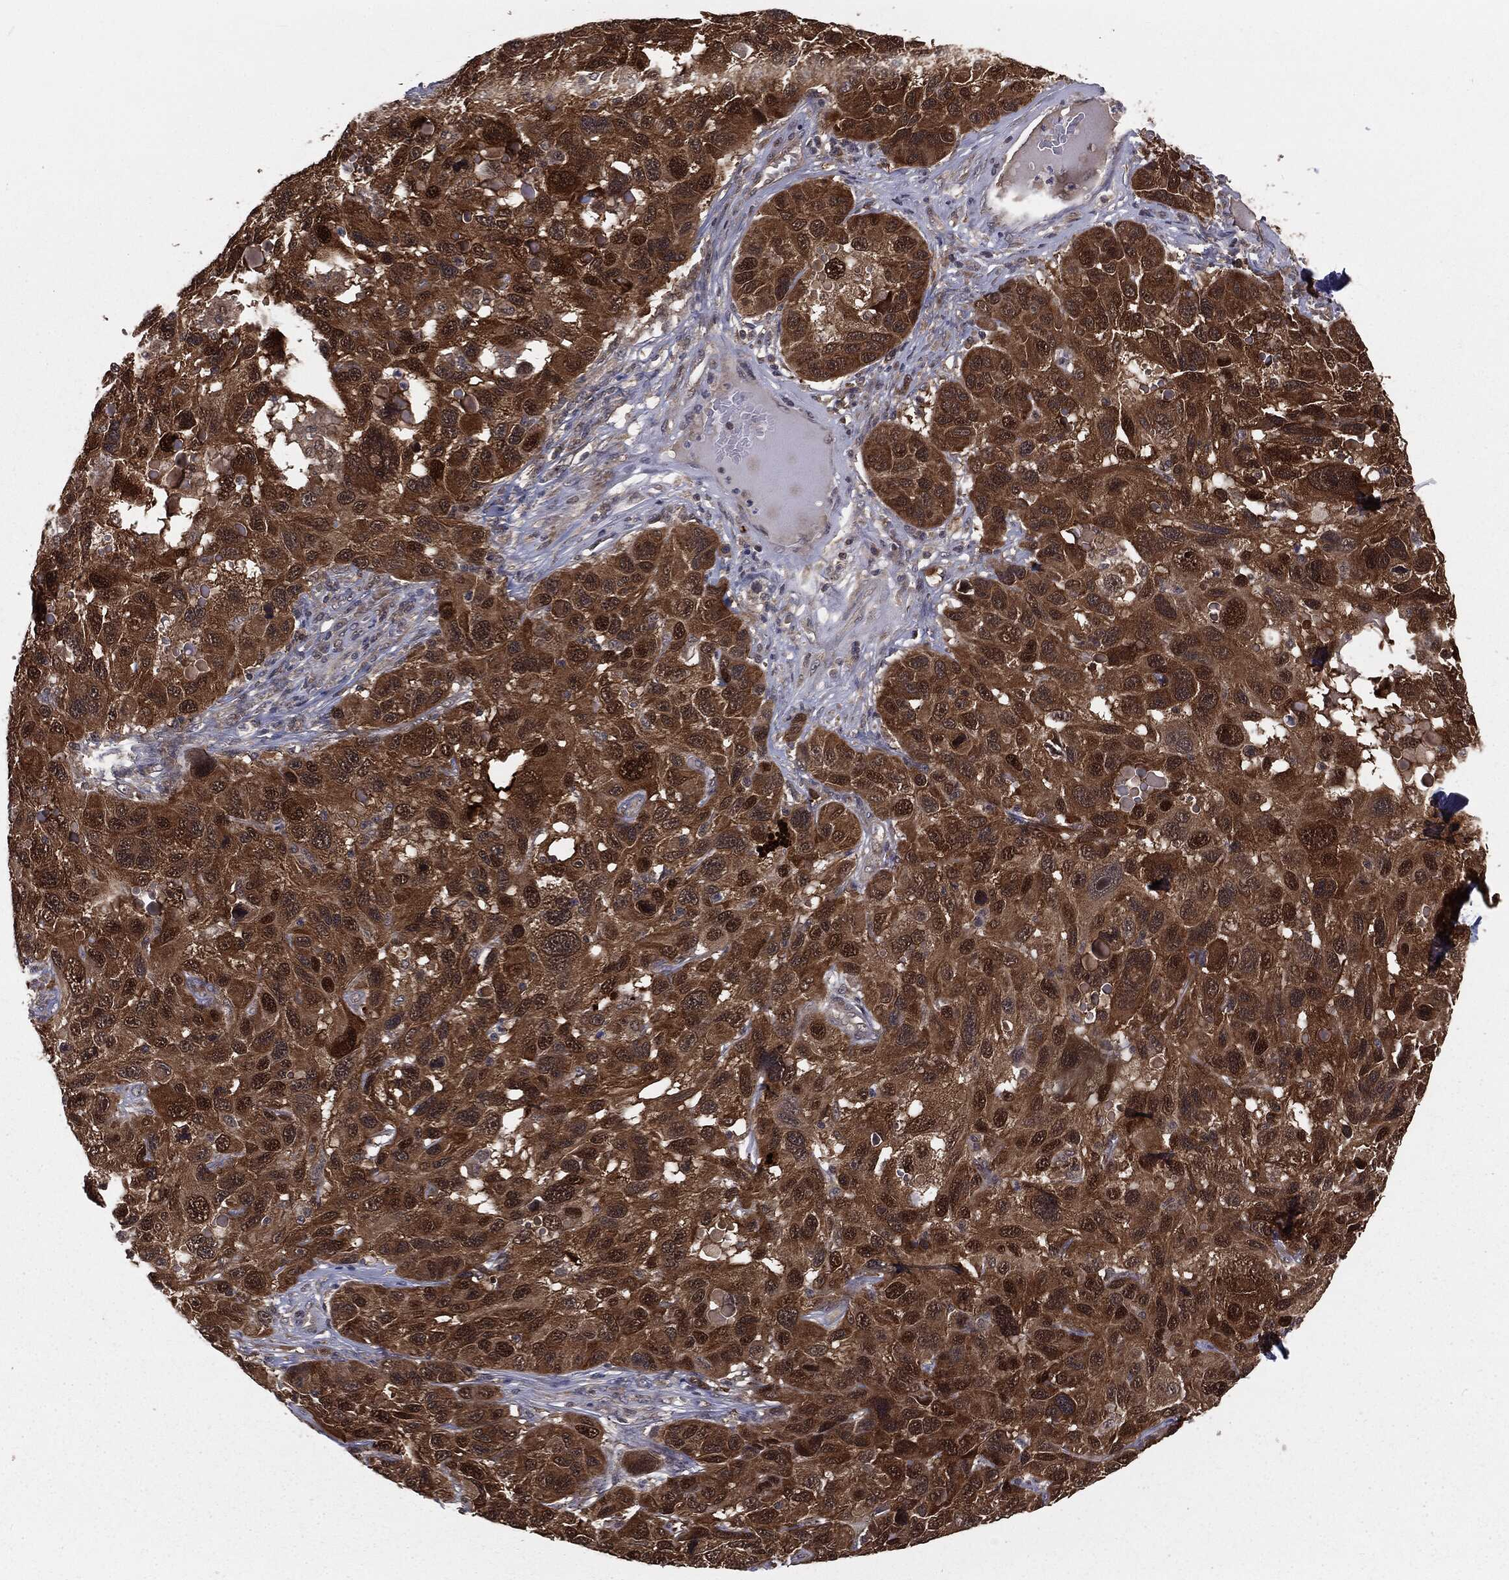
{"staining": {"intensity": "strong", "quantity": ">75%", "location": "cytoplasmic/membranous,nuclear"}, "tissue": "melanoma", "cell_type": "Tumor cells", "image_type": "cancer", "snomed": [{"axis": "morphology", "description": "Malignant melanoma, NOS"}, {"axis": "topography", "description": "Skin"}], "caption": "This is a histology image of immunohistochemistry (IHC) staining of melanoma, which shows strong expression in the cytoplasmic/membranous and nuclear of tumor cells.", "gene": "FBXO7", "patient": {"sex": "male", "age": 53}}